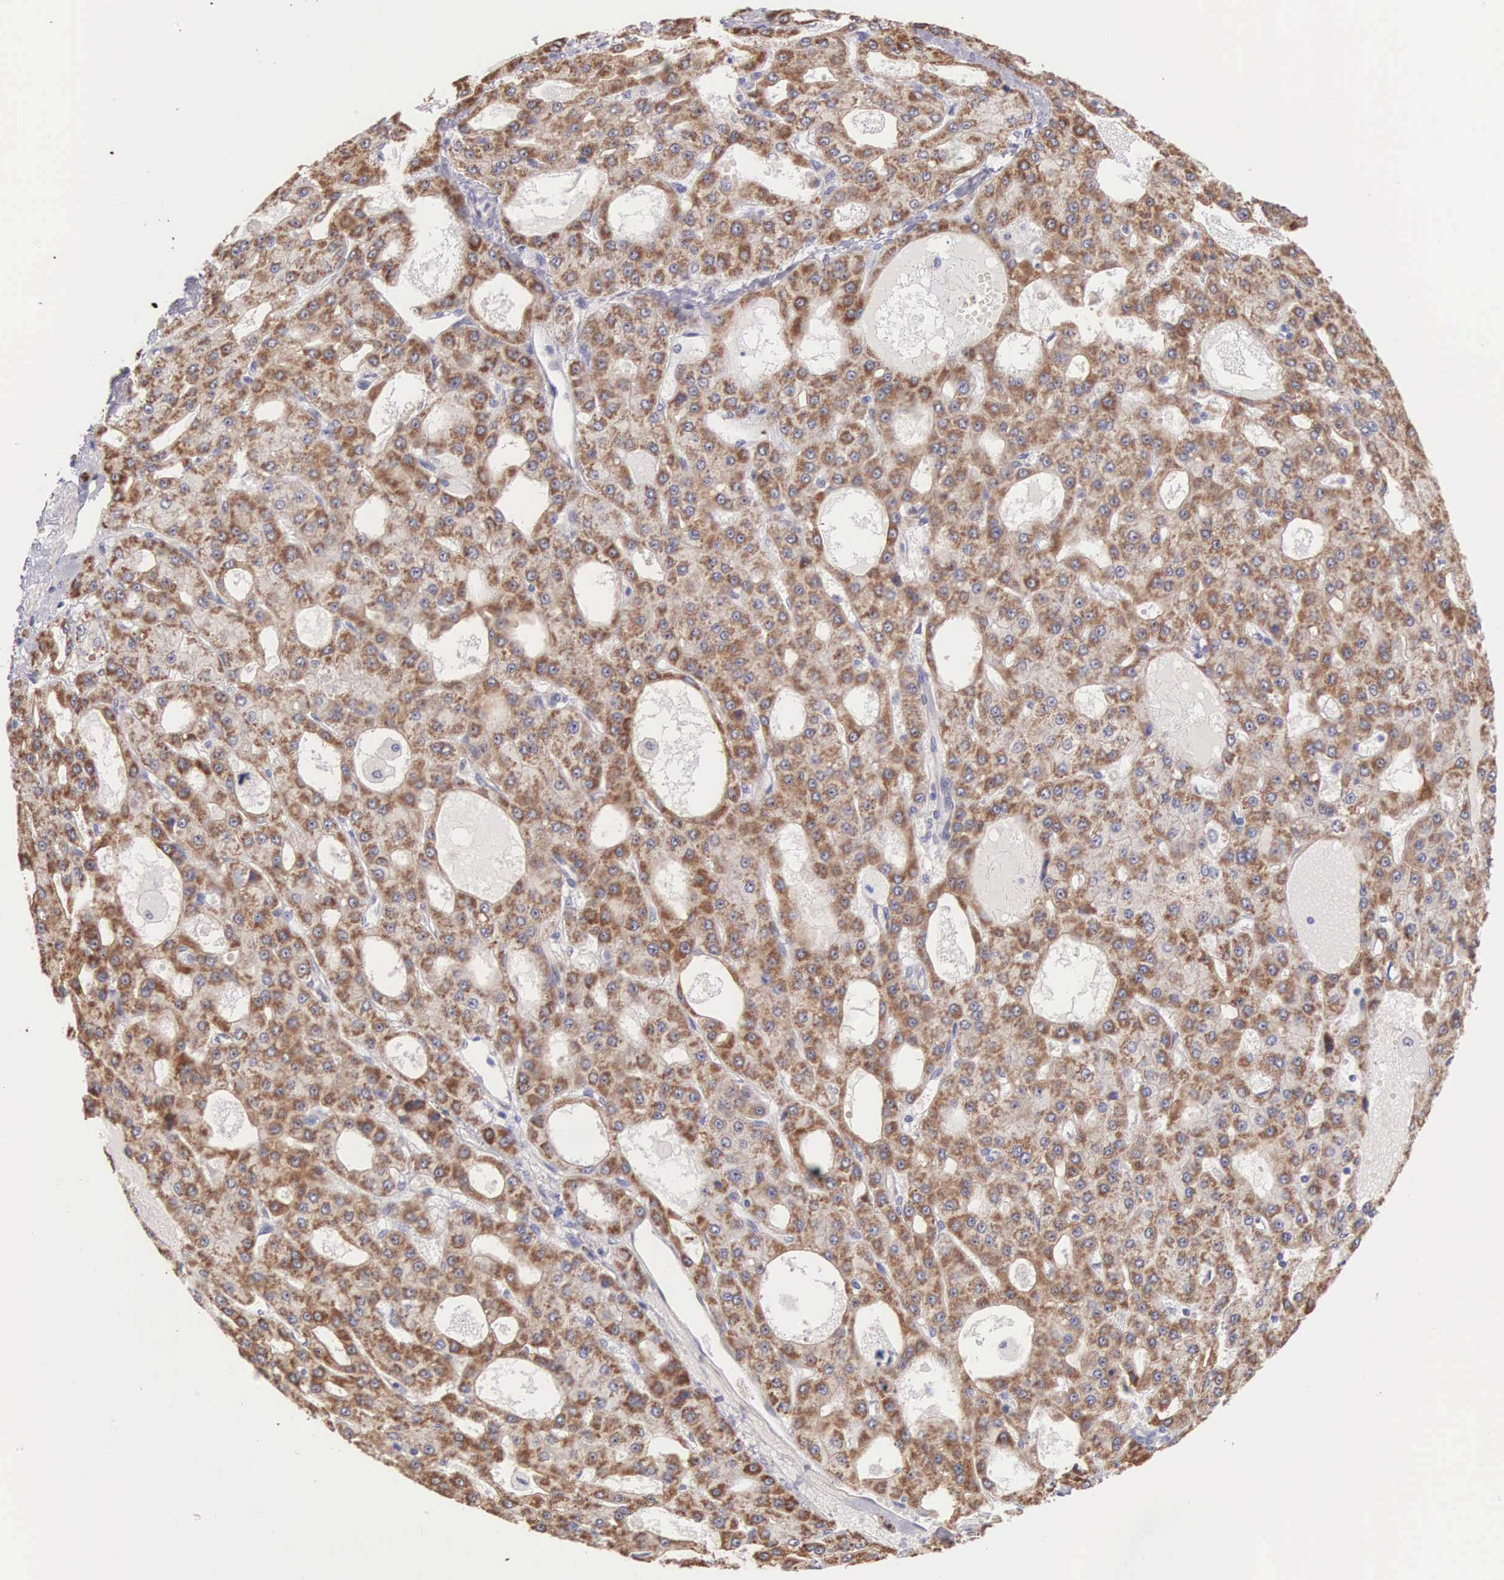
{"staining": {"intensity": "moderate", "quantity": ">75%", "location": "cytoplasmic/membranous"}, "tissue": "liver cancer", "cell_type": "Tumor cells", "image_type": "cancer", "snomed": [{"axis": "morphology", "description": "Carcinoma, Hepatocellular, NOS"}, {"axis": "topography", "description": "Liver"}], "caption": "Brown immunohistochemical staining in human liver hepatocellular carcinoma shows moderate cytoplasmic/membranous staining in about >75% of tumor cells. Nuclei are stained in blue.", "gene": "PIR", "patient": {"sex": "male", "age": 47}}